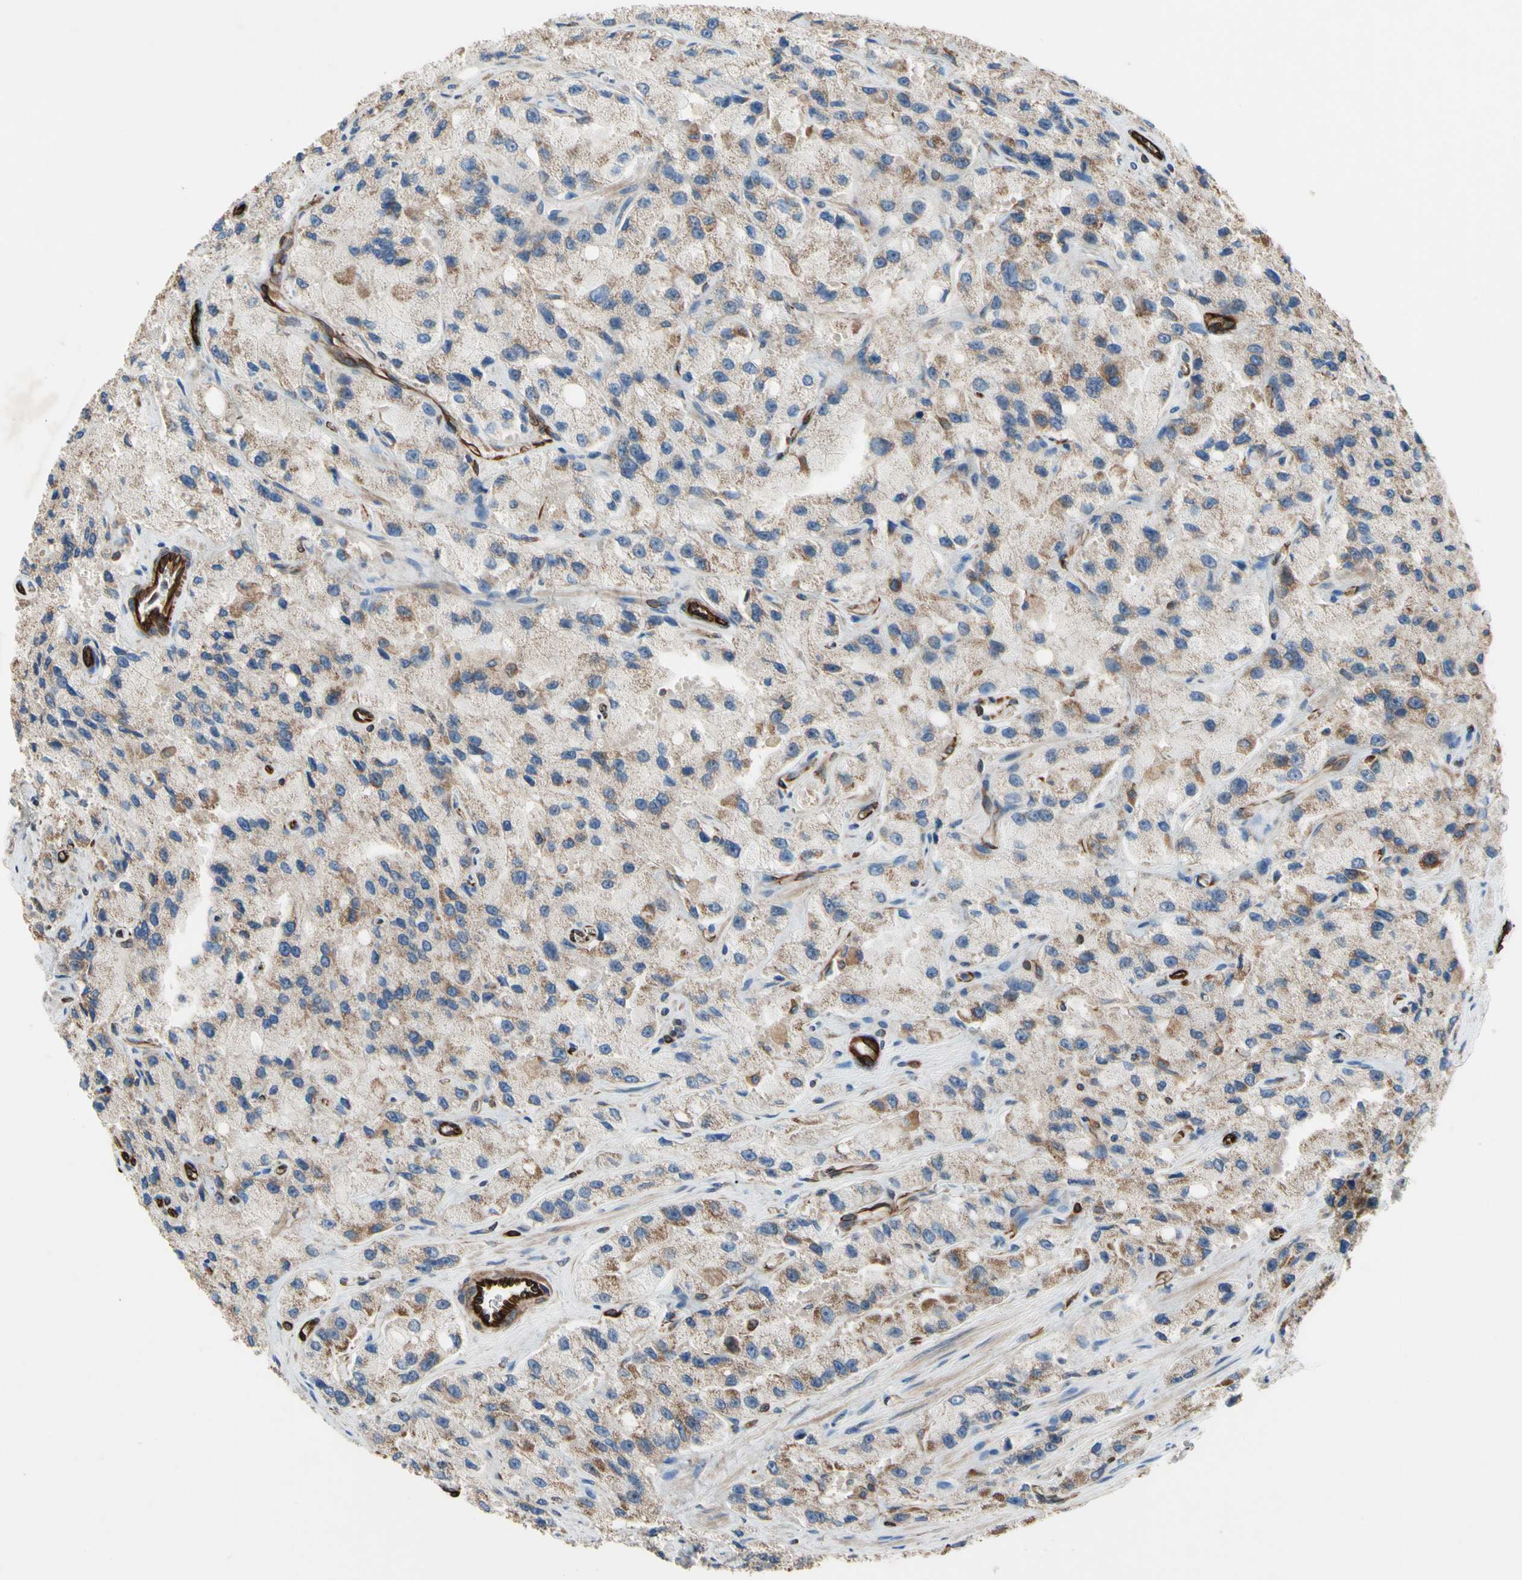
{"staining": {"intensity": "weak", "quantity": "25%-75%", "location": "cytoplasmic/membranous"}, "tissue": "prostate cancer", "cell_type": "Tumor cells", "image_type": "cancer", "snomed": [{"axis": "morphology", "description": "Adenocarcinoma, High grade"}, {"axis": "topography", "description": "Prostate"}], "caption": "The photomicrograph exhibits immunohistochemical staining of high-grade adenocarcinoma (prostate). There is weak cytoplasmic/membranous staining is present in approximately 25%-75% of tumor cells. (IHC, brightfield microscopy, high magnification).", "gene": "TRAF2", "patient": {"sex": "male", "age": 58}}